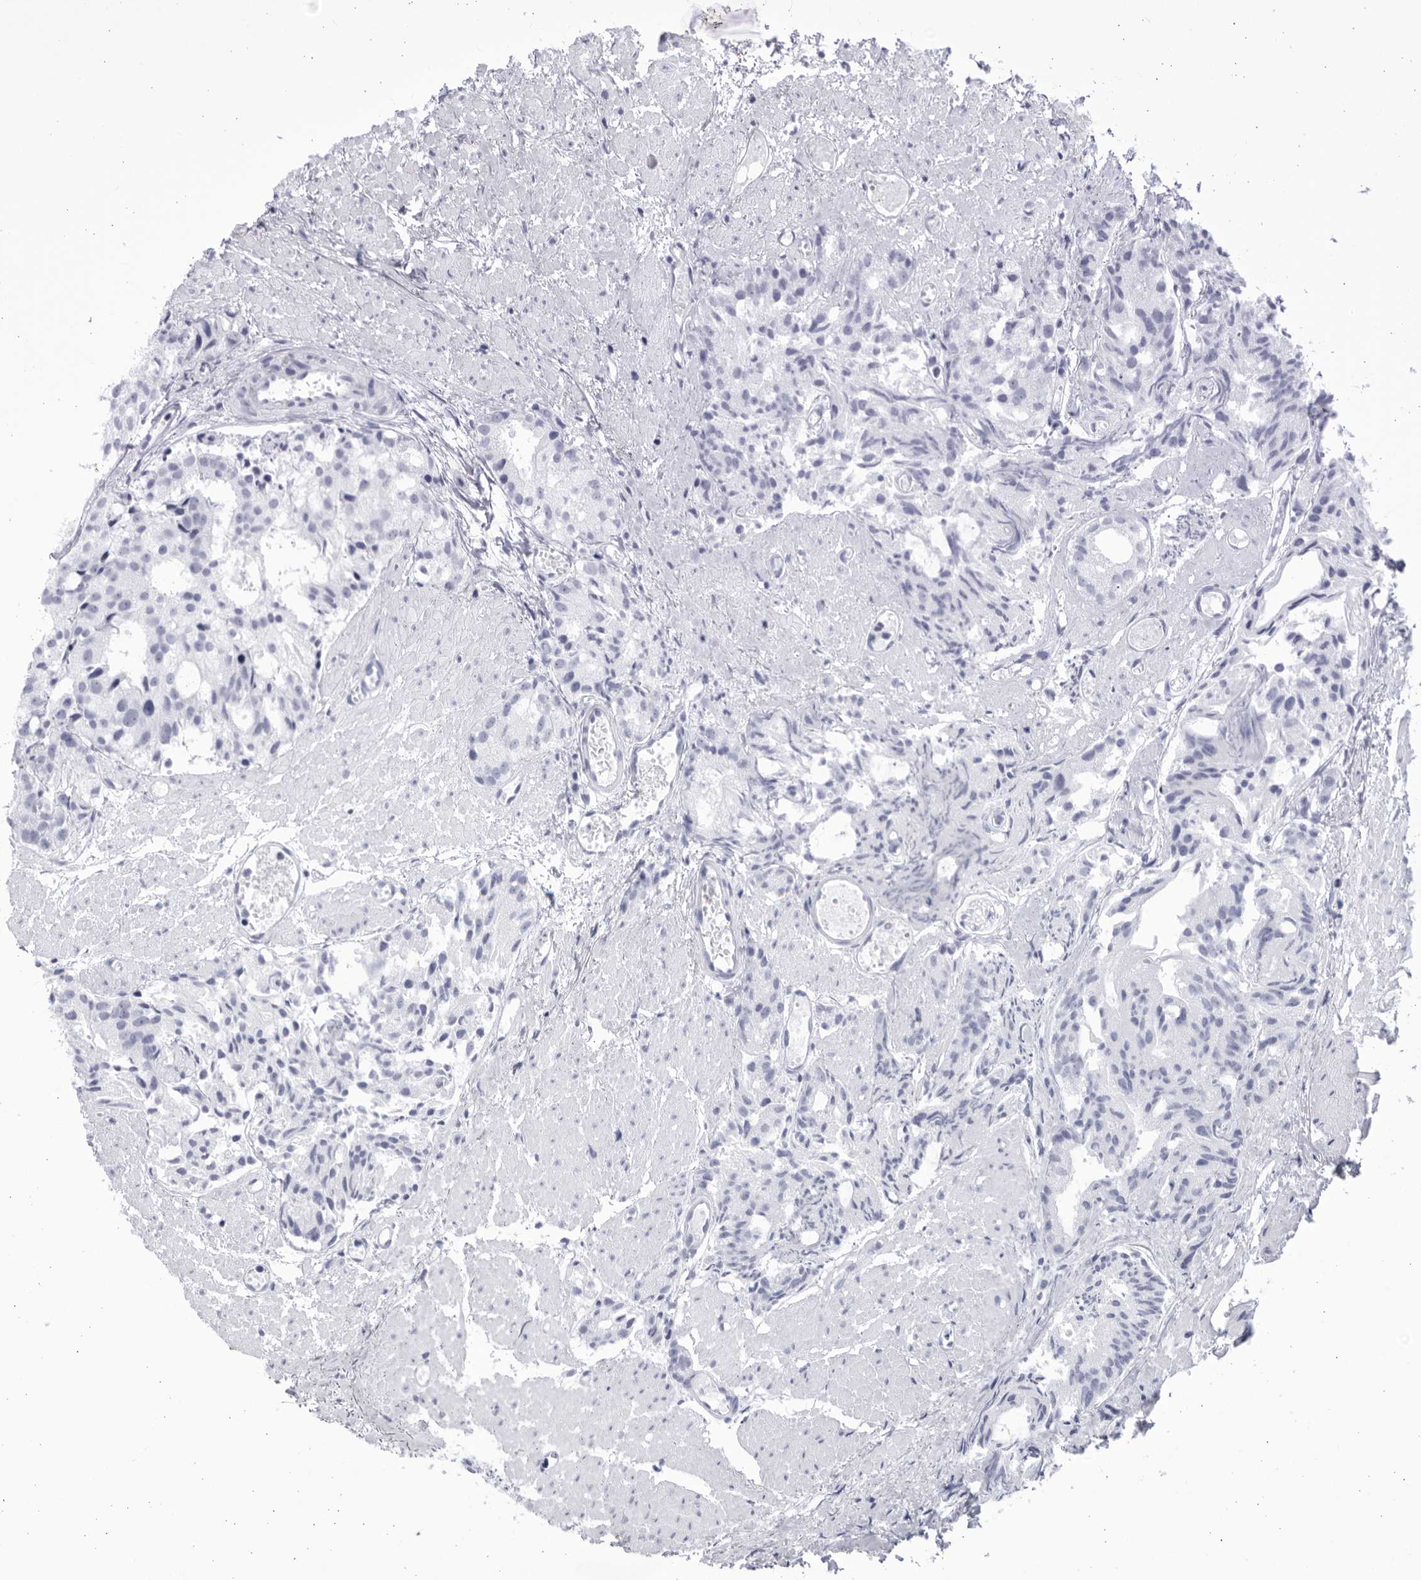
{"staining": {"intensity": "negative", "quantity": "none", "location": "none"}, "tissue": "prostate cancer", "cell_type": "Tumor cells", "image_type": "cancer", "snomed": [{"axis": "morphology", "description": "Adenocarcinoma, Low grade"}, {"axis": "topography", "description": "Prostate"}], "caption": "Immunohistochemistry (IHC) photomicrograph of low-grade adenocarcinoma (prostate) stained for a protein (brown), which demonstrates no expression in tumor cells. (DAB (3,3'-diaminobenzidine) immunohistochemistry visualized using brightfield microscopy, high magnification).", "gene": "CCDC181", "patient": {"sex": "male", "age": 88}}